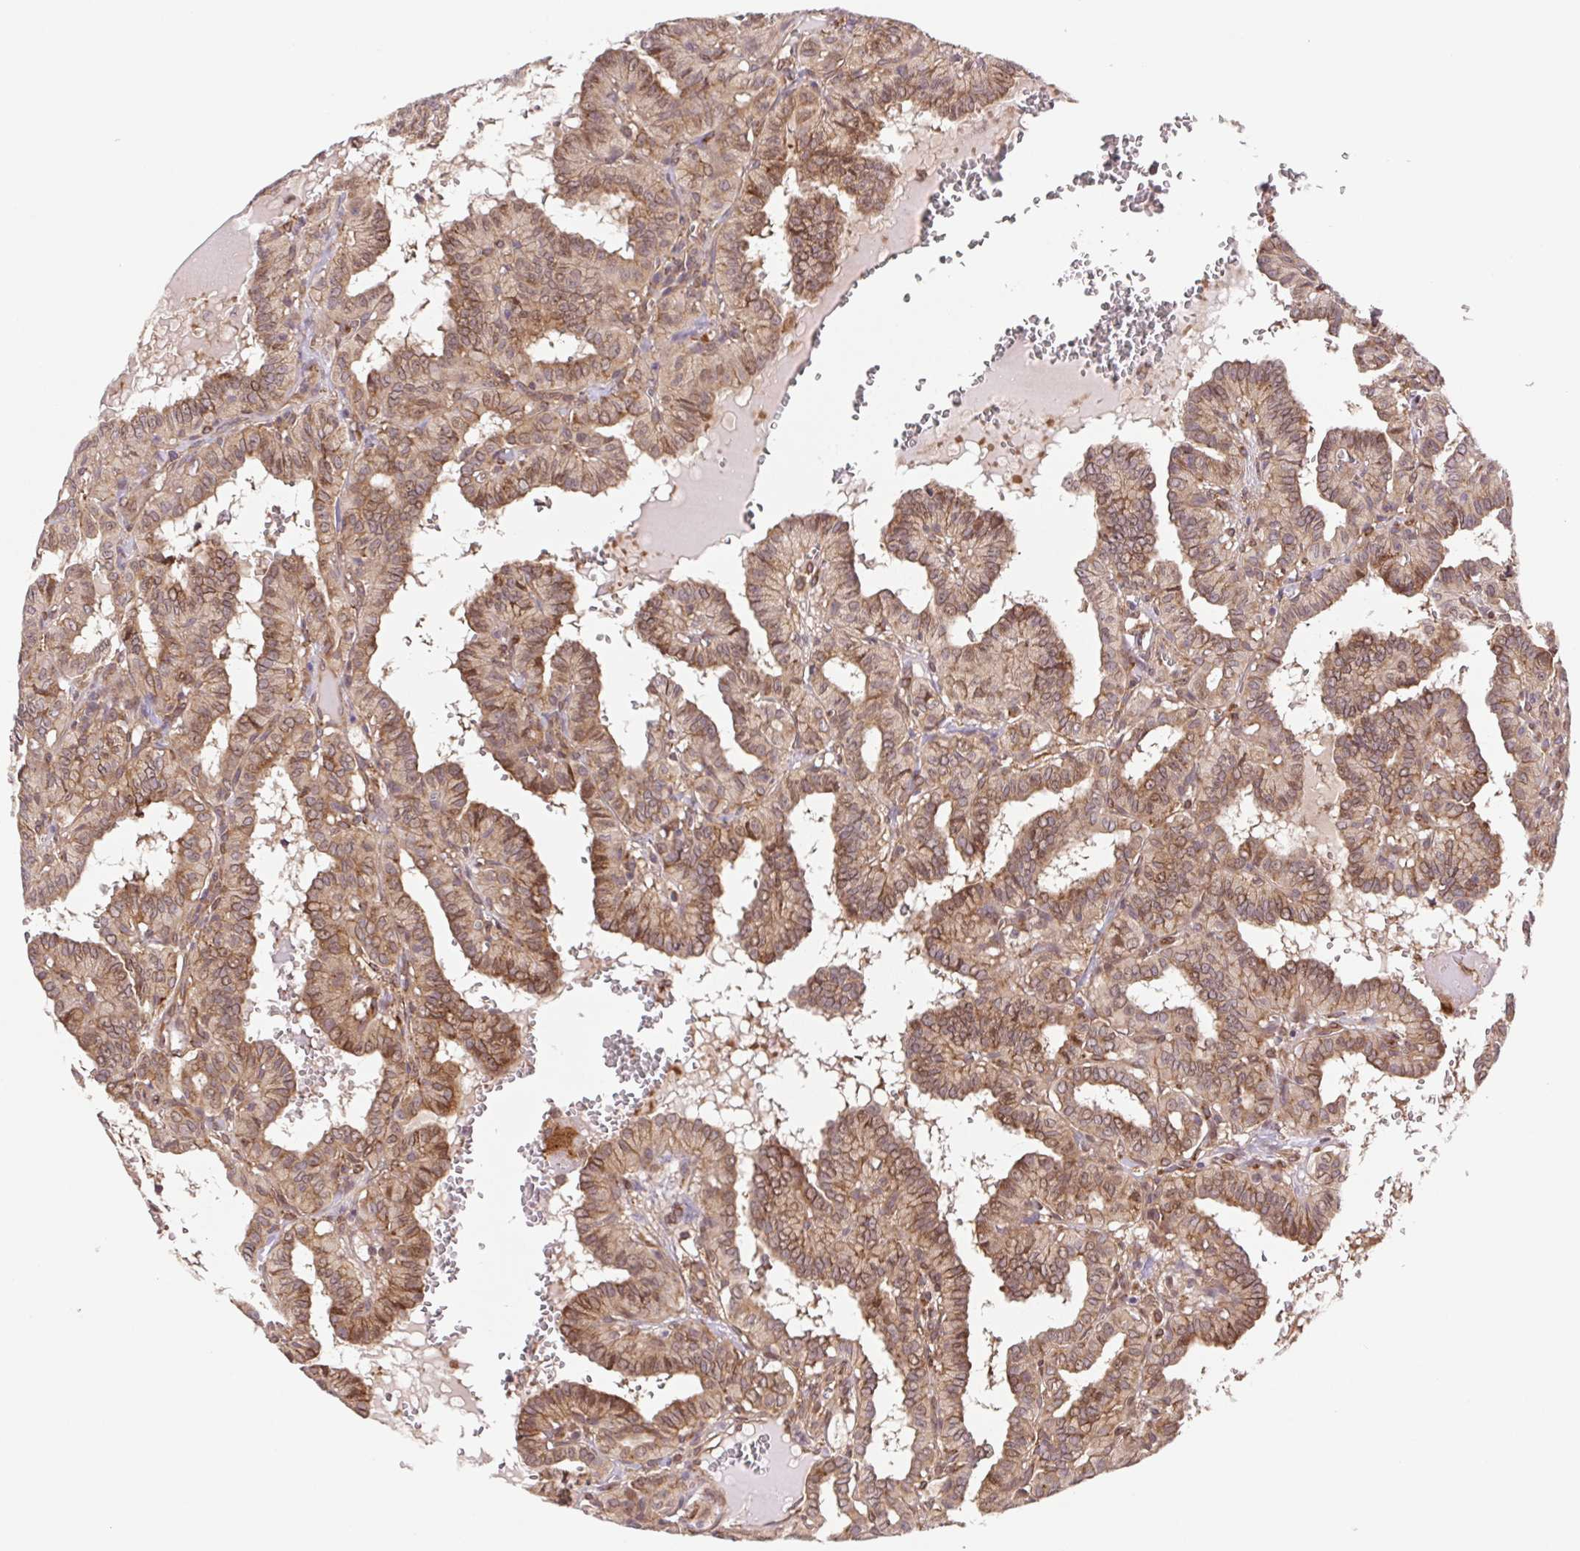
{"staining": {"intensity": "weak", "quantity": ">75%", "location": "cytoplasmic/membranous"}, "tissue": "thyroid cancer", "cell_type": "Tumor cells", "image_type": "cancer", "snomed": [{"axis": "morphology", "description": "Papillary adenocarcinoma, NOS"}, {"axis": "topography", "description": "Thyroid gland"}], "caption": "This histopathology image reveals immunohistochemistry staining of thyroid papillary adenocarcinoma, with low weak cytoplasmic/membranous expression in about >75% of tumor cells.", "gene": "LYPD5", "patient": {"sex": "female", "age": 21}}